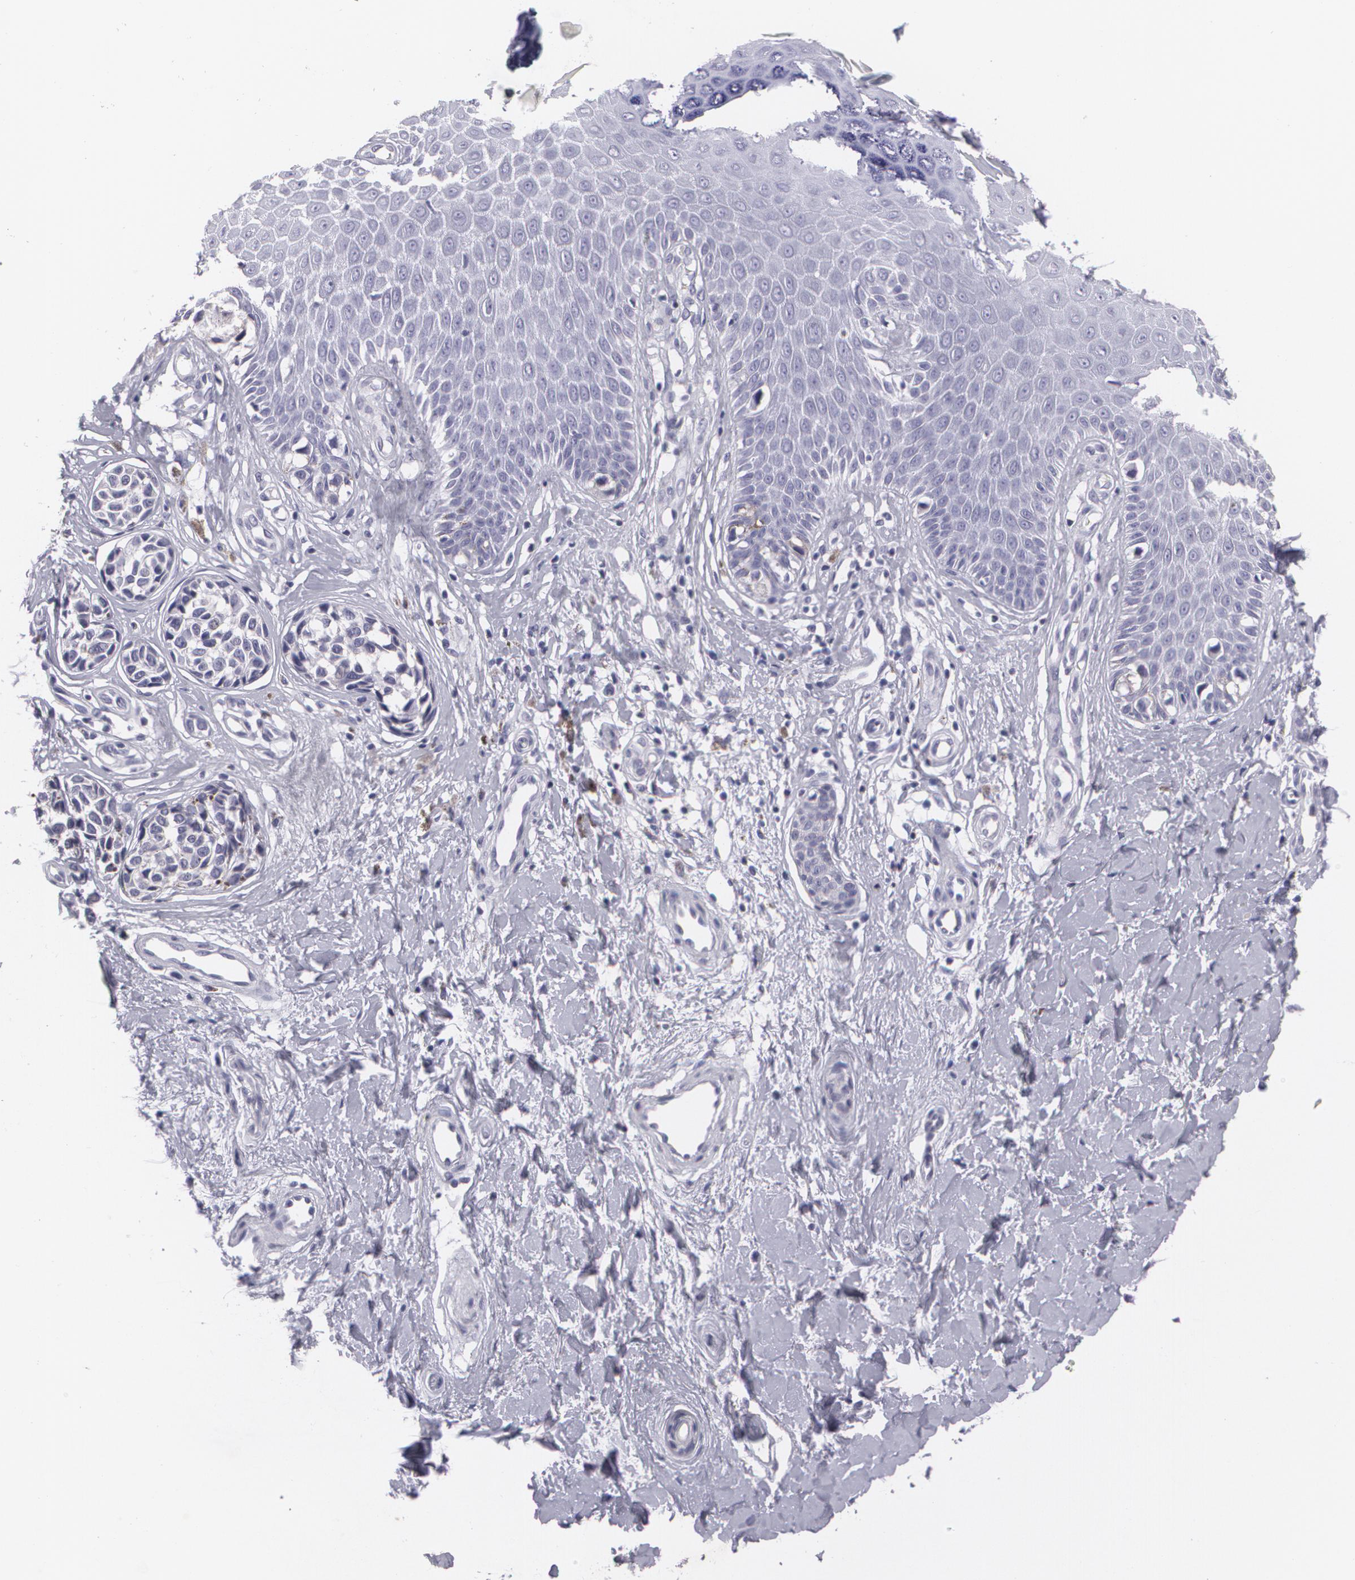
{"staining": {"intensity": "negative", "quantity": "none", "location": "none"}, "tissue": "melanoma", "cell_type": "Tumor cells", "image_type": "cancer", "snomed": [{"axis": "morphology", "description": "Malignant melanoma, NOS"}, {"axis": "topography", "description": "Skin"}], "caption": "High magnification brightfield microscopy of malignant melanoma stained with DAB (brown) and counterstained with hematoxylin (blue): tumor cells show no significant expression.", "gene": "MAP2", "patient": {"sex": "male", "age": 79}}